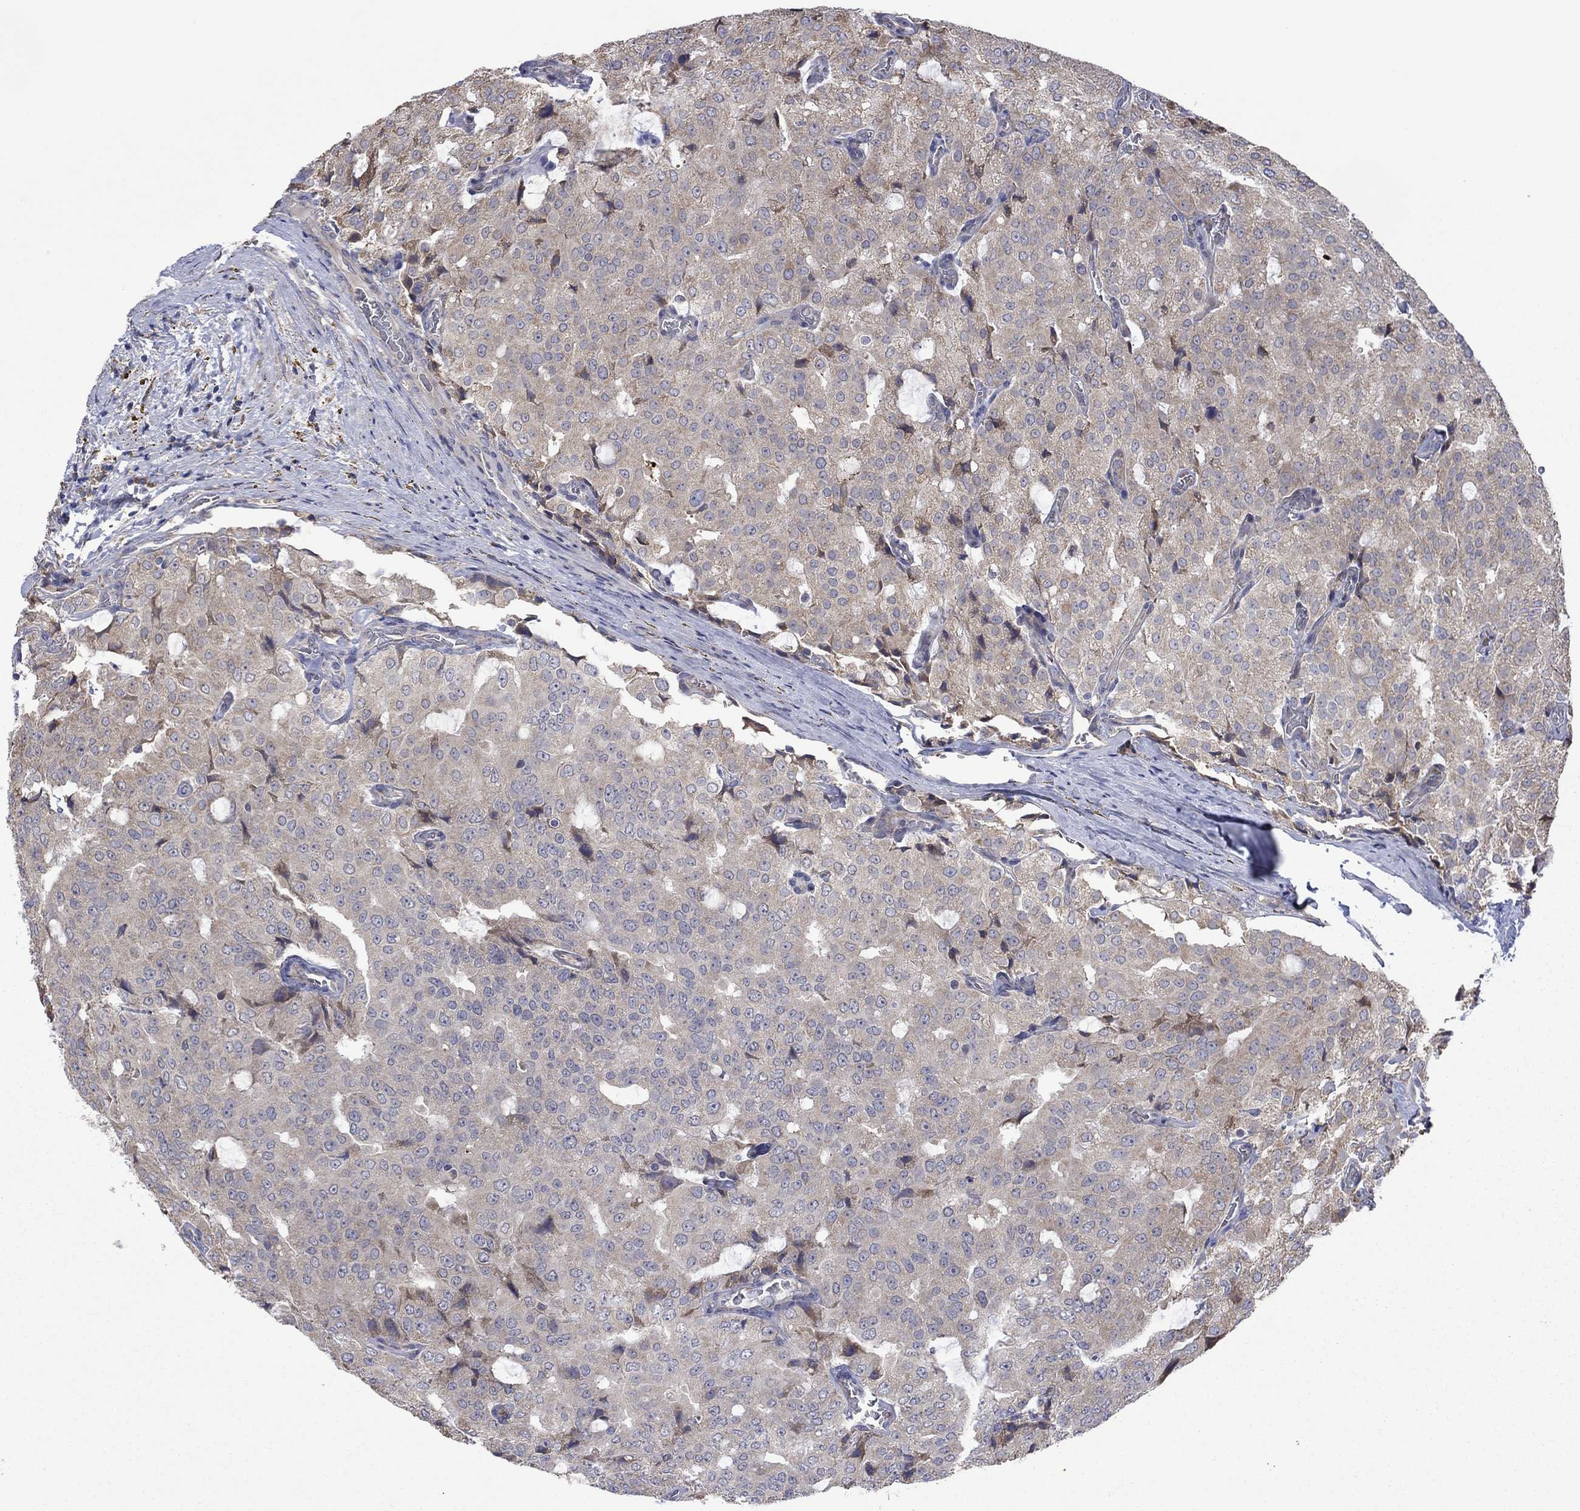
{"staining": {"intensity": "moderate", "quantity": "25%-75%", "location": "cytoplasmic/membranous"}, "tissue": "prostate cancer", "cell_type": "Tumor cells", "image_type": "cancer", "snomed": [{"axis": "morphology", "description": "Adenocarcinoma, NOS"}, {"axis": "topography", "description": "Prostate and seminal vesicle, NOS"}, {"axis": "topography", "description": "Prostate"}], "caption": "A brown stain highlights moderate cytoplasmic/membranous staining of a protein in prostate cancer (adenocarcinoma) tumor cells.", "gene": "FURIN", "patient": {"sex": "male", "age": 67}}